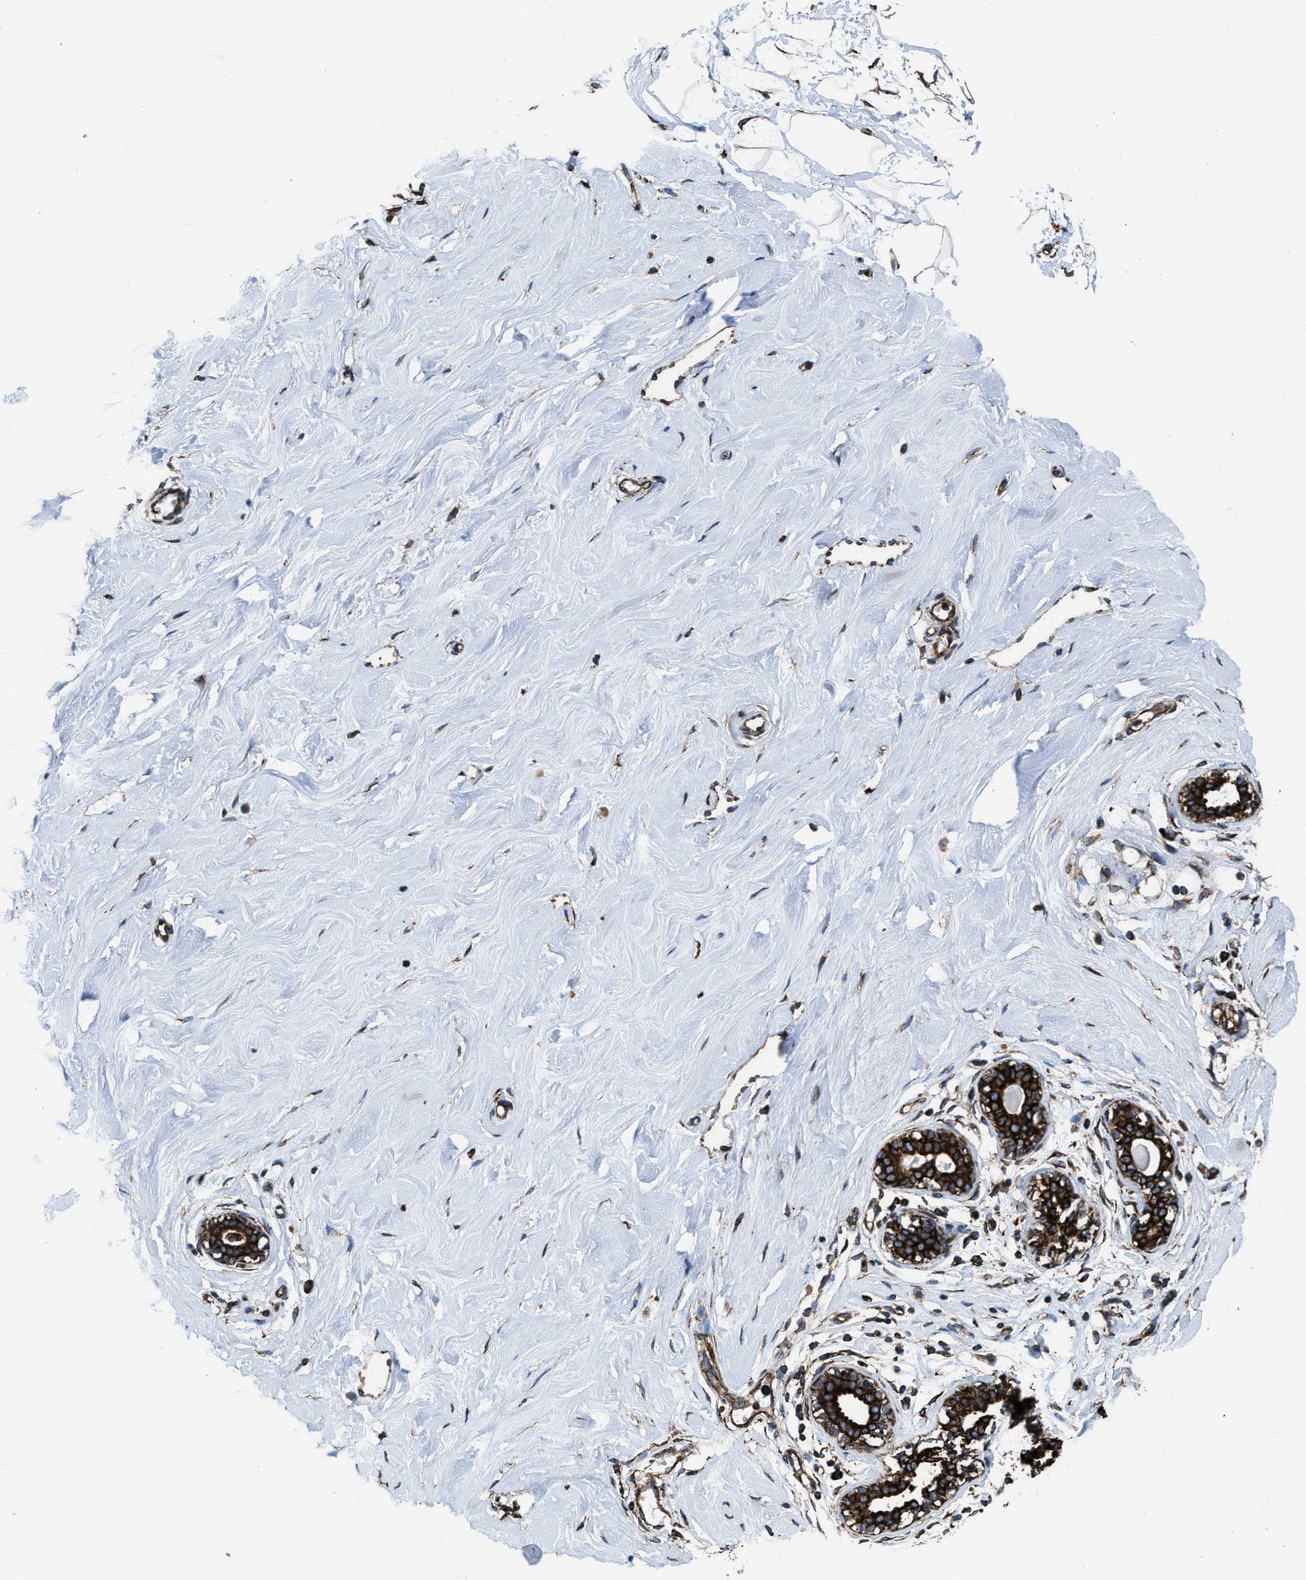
{"staining": {"intensity": "strong", "quantity": ">75%", "location": "cytoplasmic/membranous"}, "tissue": "breast", "cell_type": "Glandular cells", "image_type": "normal", "snomed": [{"axis": "morphology", "description": "Normal tissue, NOS"}, {"axis": "topography", "description": "Breast"}], "caption": "IHC (DAB (3,3'-diaminobenzidine)) staining of benign human breast shows strong cytoplasmic/membranous protein expression in about >75% of glandular cells. Using DAB (3,3'-diaminobenzidine) (brown) and hematoxylin (blue) stains, captured at high magnification using brightfield microscopy.", "gene": "CAPRIN1", "patient": {"sex": "female", "age": 23}}